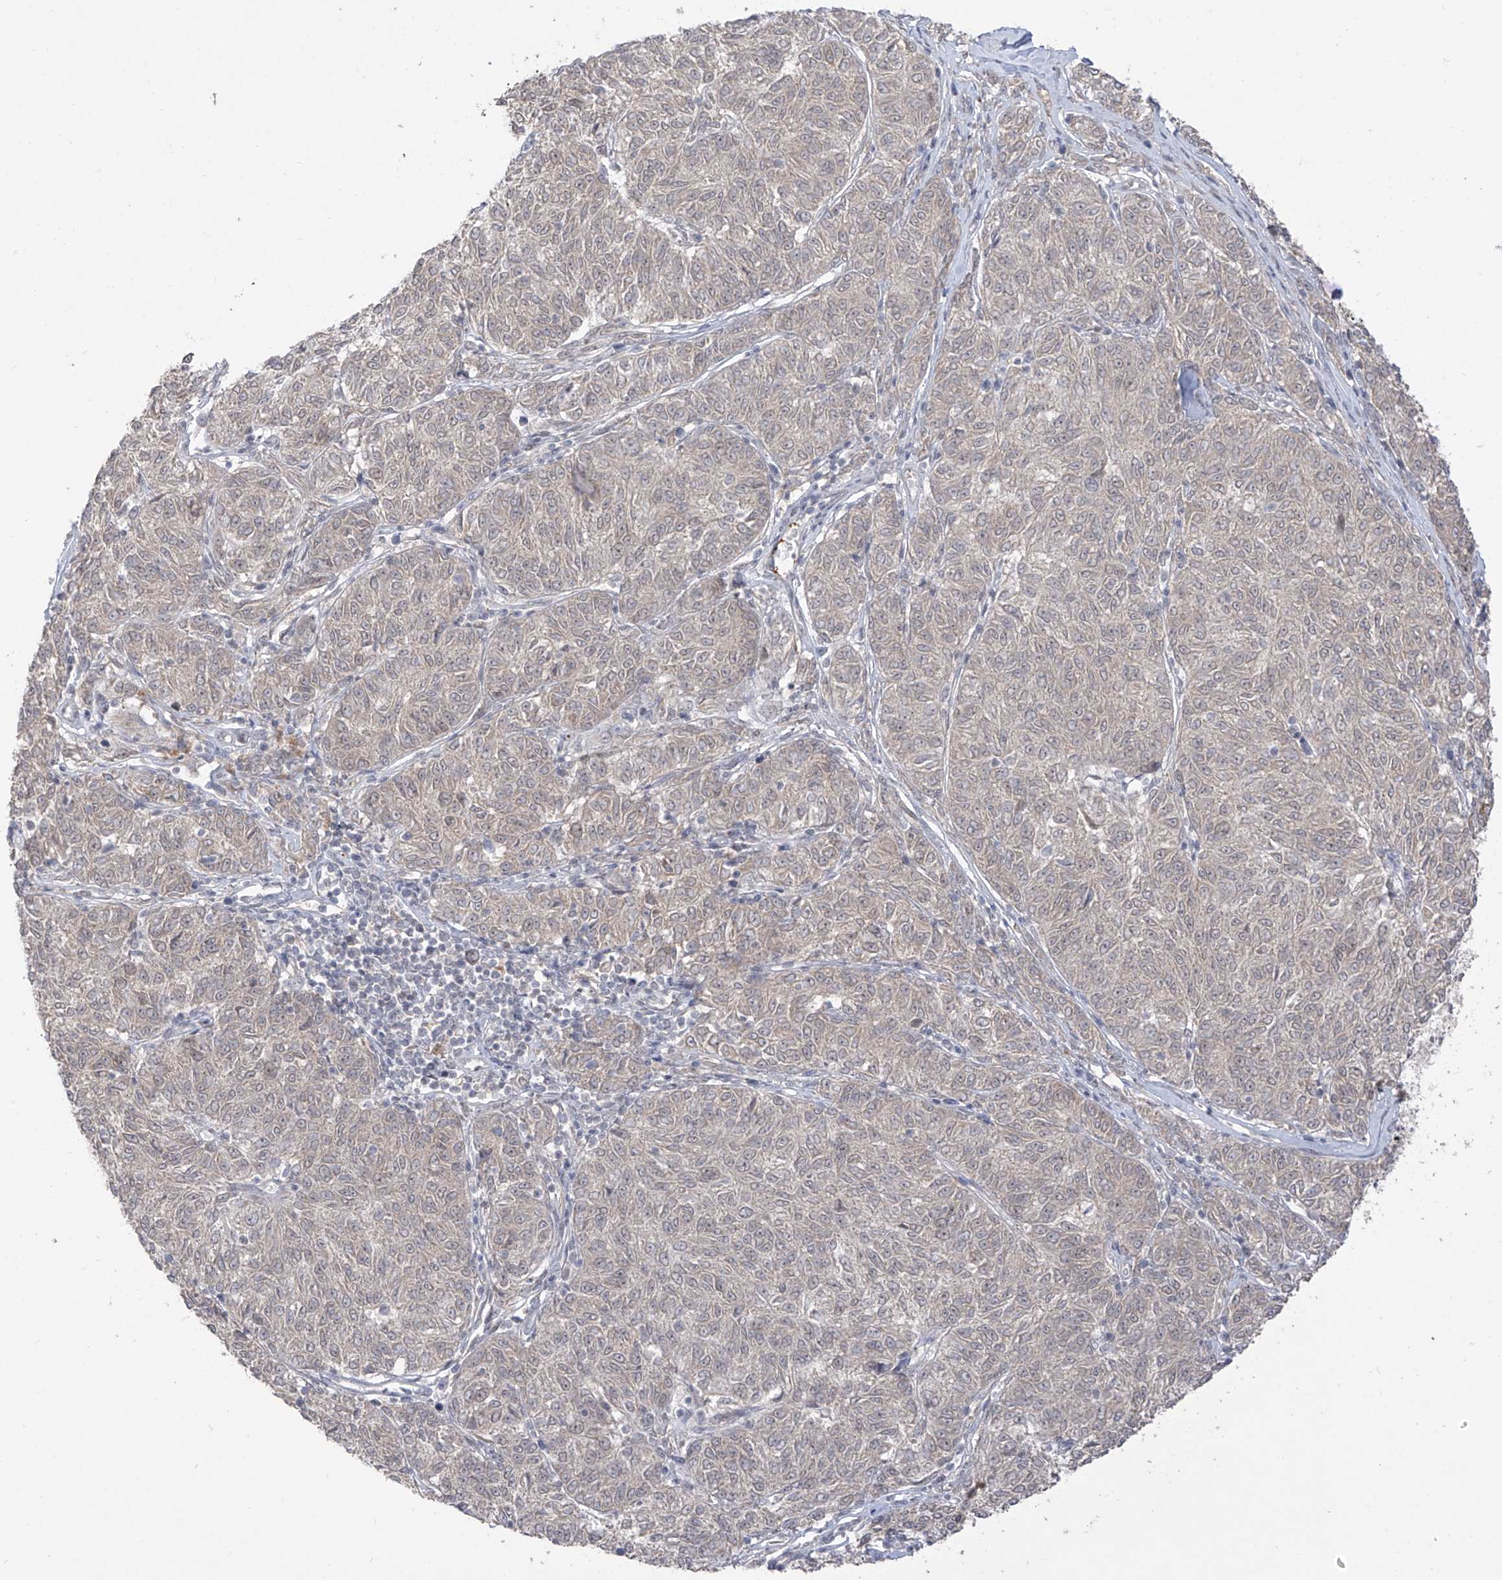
{"staining": {"intensity": "negative", "quantity": "none", "location": "none"}, "tissue": "melanoma", "cell_type": "Tumor cells", "image_type": "cancer", "snomed": [{"axis": "morphology", "description": "Malignant melanoma, NOS"}, {"axis": "topography", "description": "Skin"}], "caption": "Tumor cells show no significant staining in malignant melanoma.", "gene": "OGT", "patient": {"sex": "female", "age": 72}}